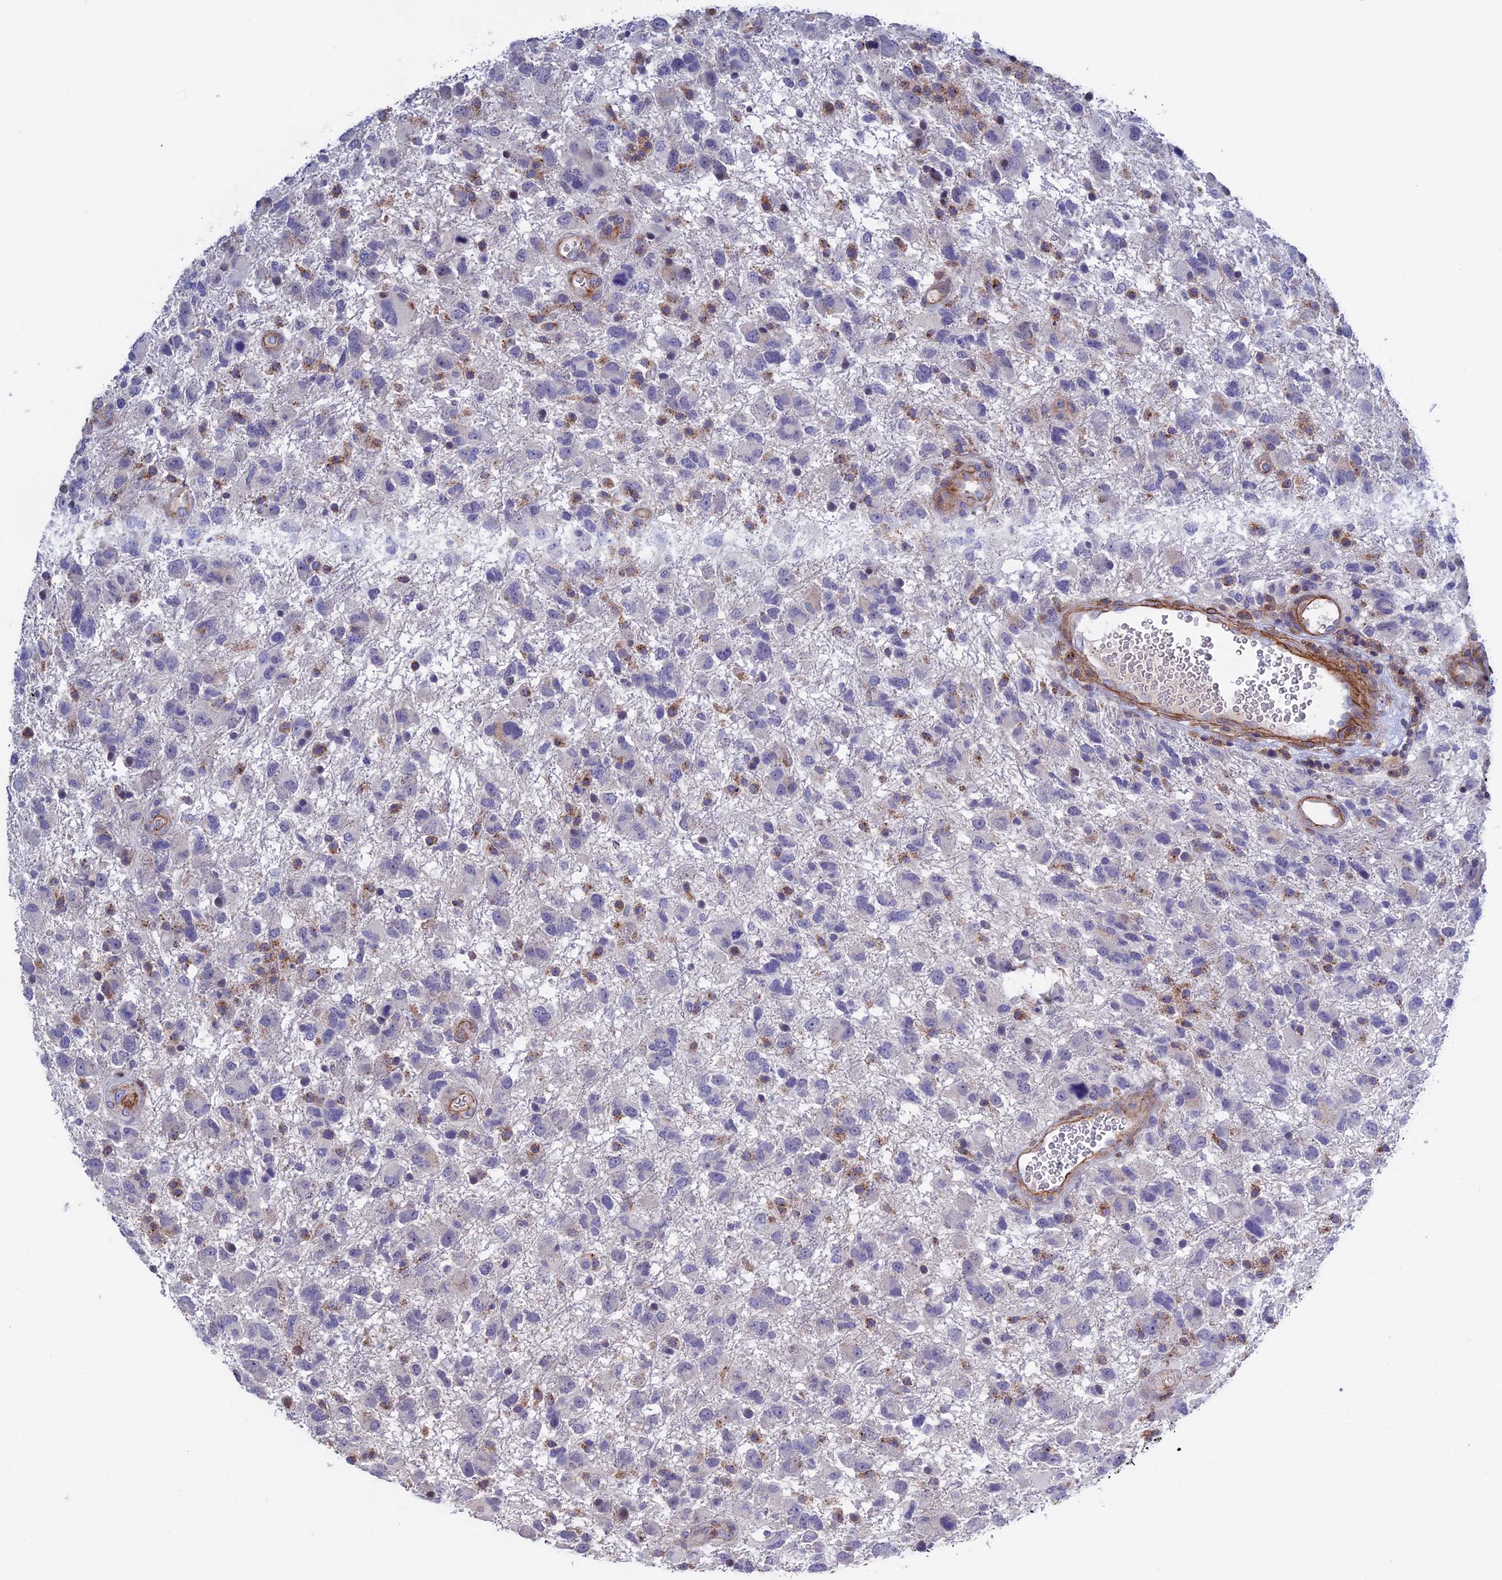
{"staining": {"intensity": "negative", "quantity": "none", "location": "none"}, "tissue": "glioma", "cell_type": "Tumor cells", "image_type": "cancer", "snomed": [{"axis": "morphology", "description": "Glioma, malignant, High grade"}, {"axis": "topography", "description": "Brain"}], "caption": "Immunohistochemical staining of malignant high-grade glioma demonstrates no significant expression in tumor cells.", "gene": "LYPD5", "patient": {"sex": "male", "age": 61}}